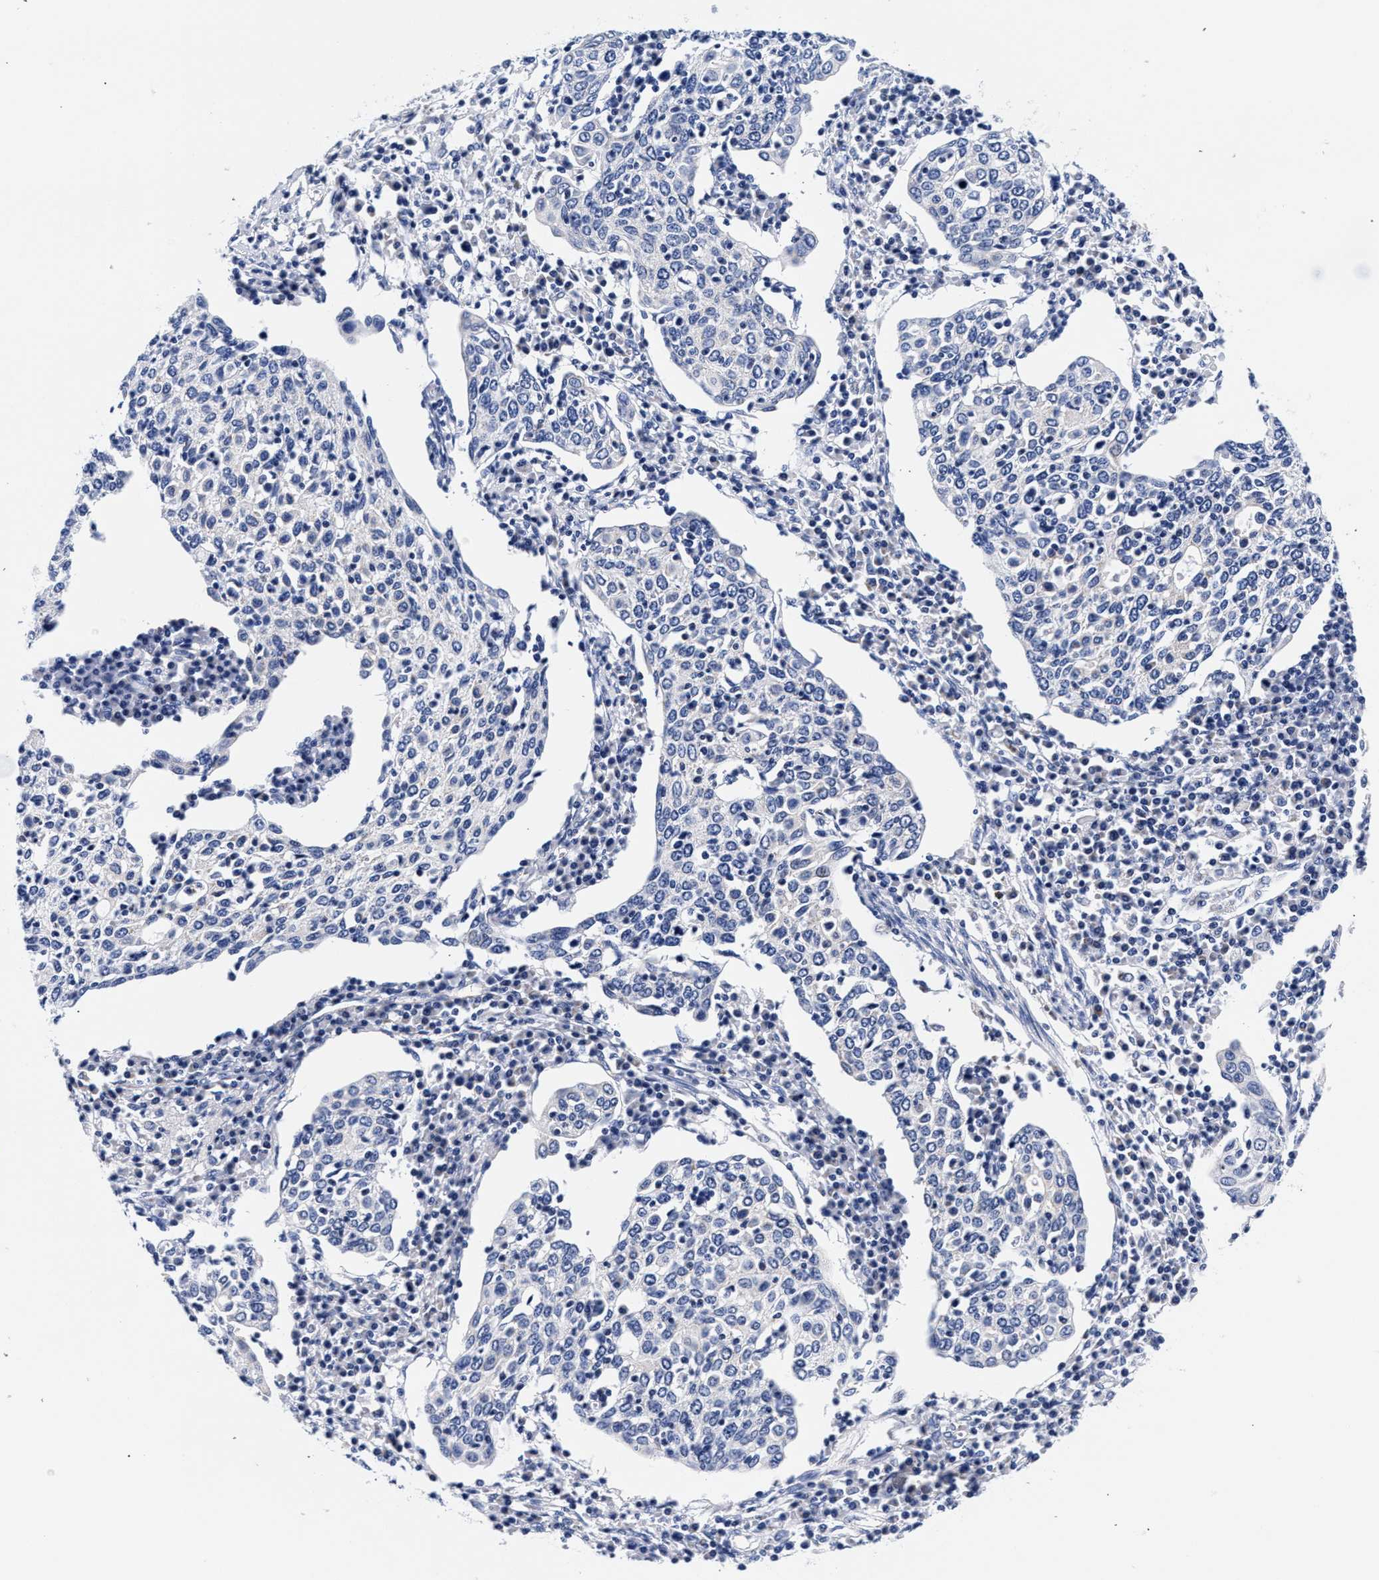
{"staining": {"intensity": "negative", "quantity": "none", "location": "none"}, "tissue": "cervical cancer", "cell_type": "Tumor cells", "image_type": "cancer", "snomed": [{"axis": "morphology", "description": "Squamous cell carcinoma, NOS"}, {"axis": "topography", "description": "Cervix"}], "caption": "The micrograph shows no significant positivity in tumor cells of squamous cell carcinoma (cervical).", "gene": "RAB3B", "patient": {"sex": "female", "age": 40}}